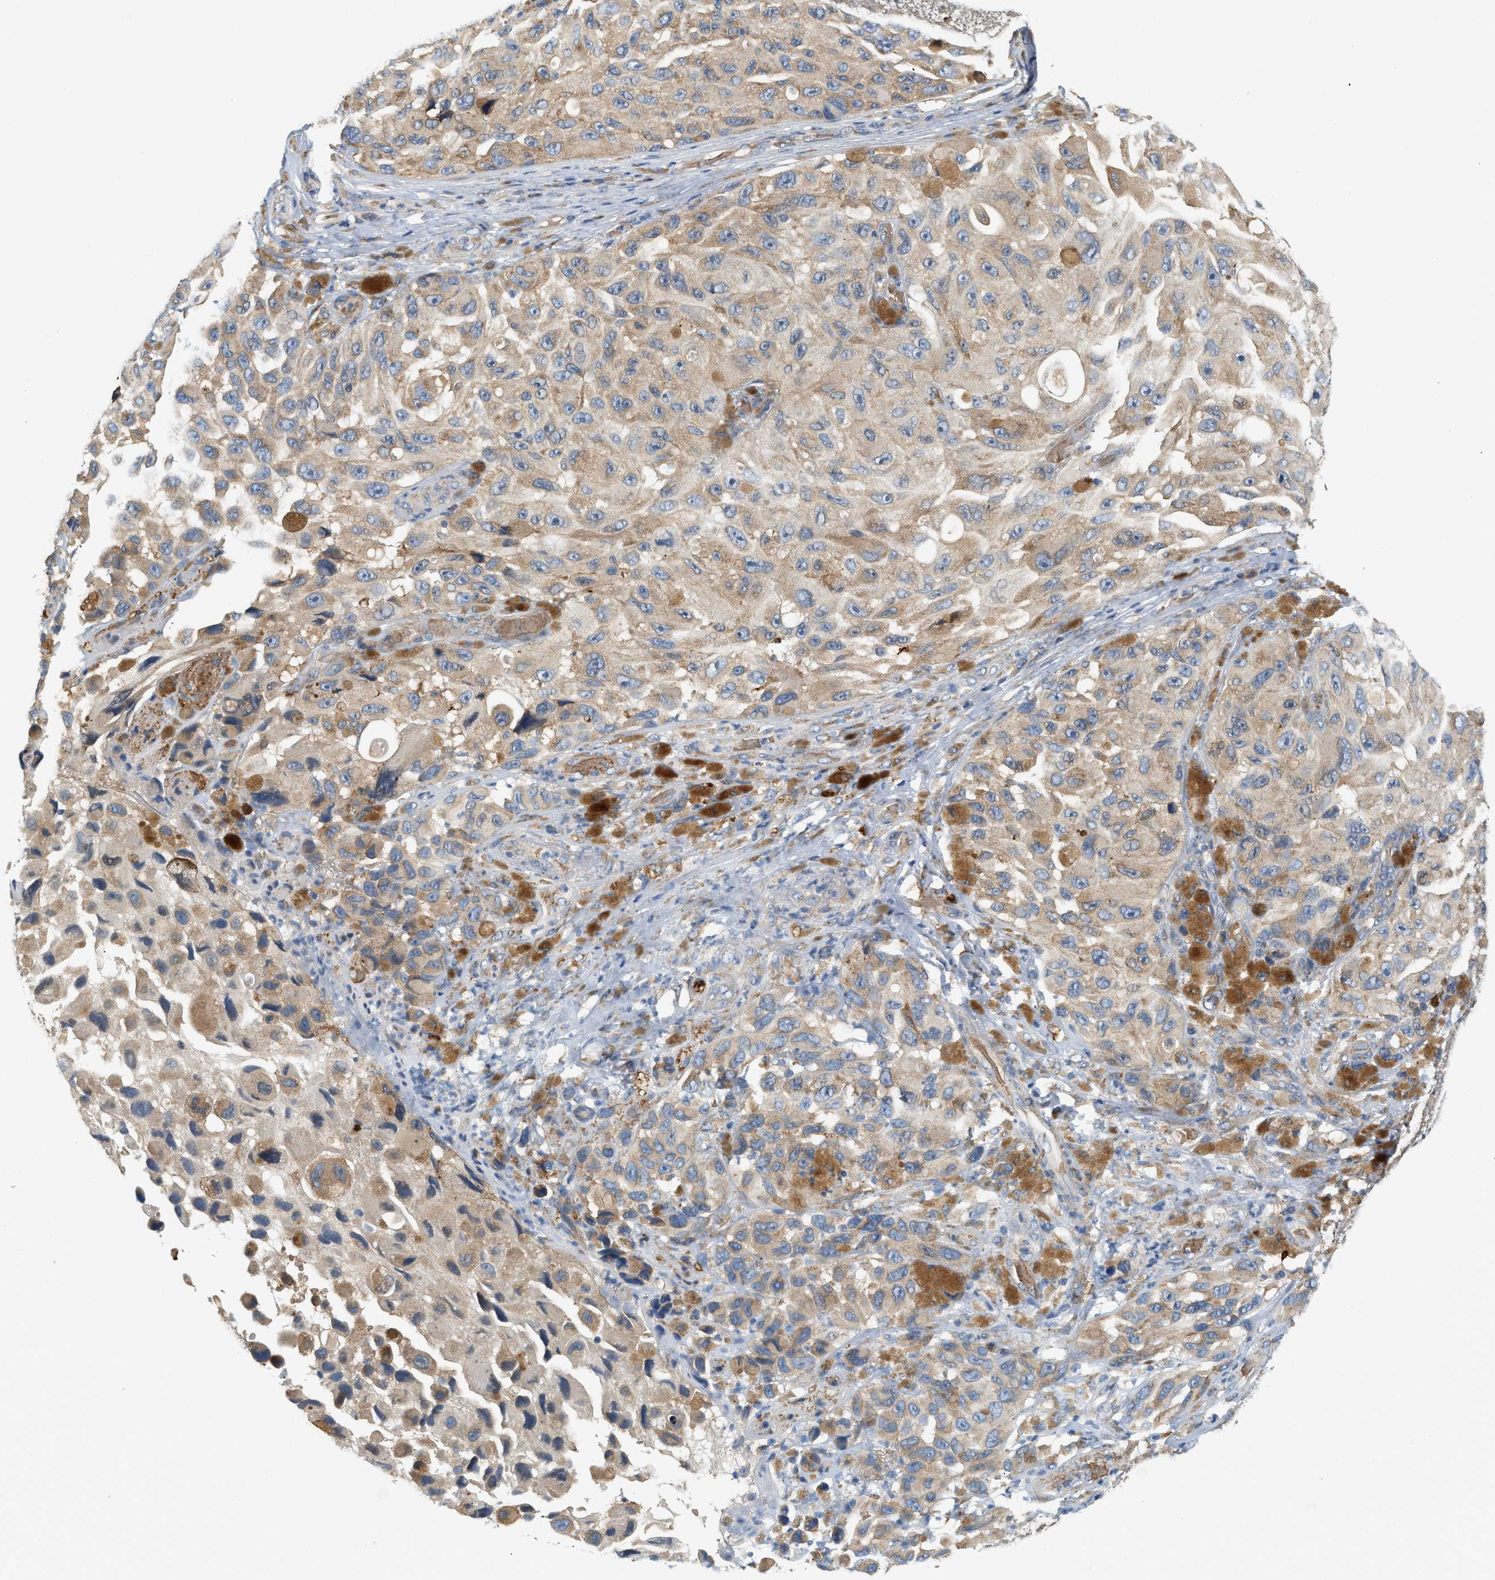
{"staining": {"intensity": "weak", "quantity": ">75%", "location": "cytoplasmic/membranous"}, "tissue": "melanoma", "cell_type": "Tumor cells", "image_type": "cancer", "snomed": [{"axis": "morphology", "description": "Malignant melanoma, NOS"}, {"axis": "topography", "description": "Skin"}], "caption": "Immunohistochemical staining of malignant melanoma reveals low levels of weak cytoplasmic/membranous protein expression in approximately >75% of tumor cells.", "gene": "CYTH2", "patient": {"sex": "female", "age": 73}}